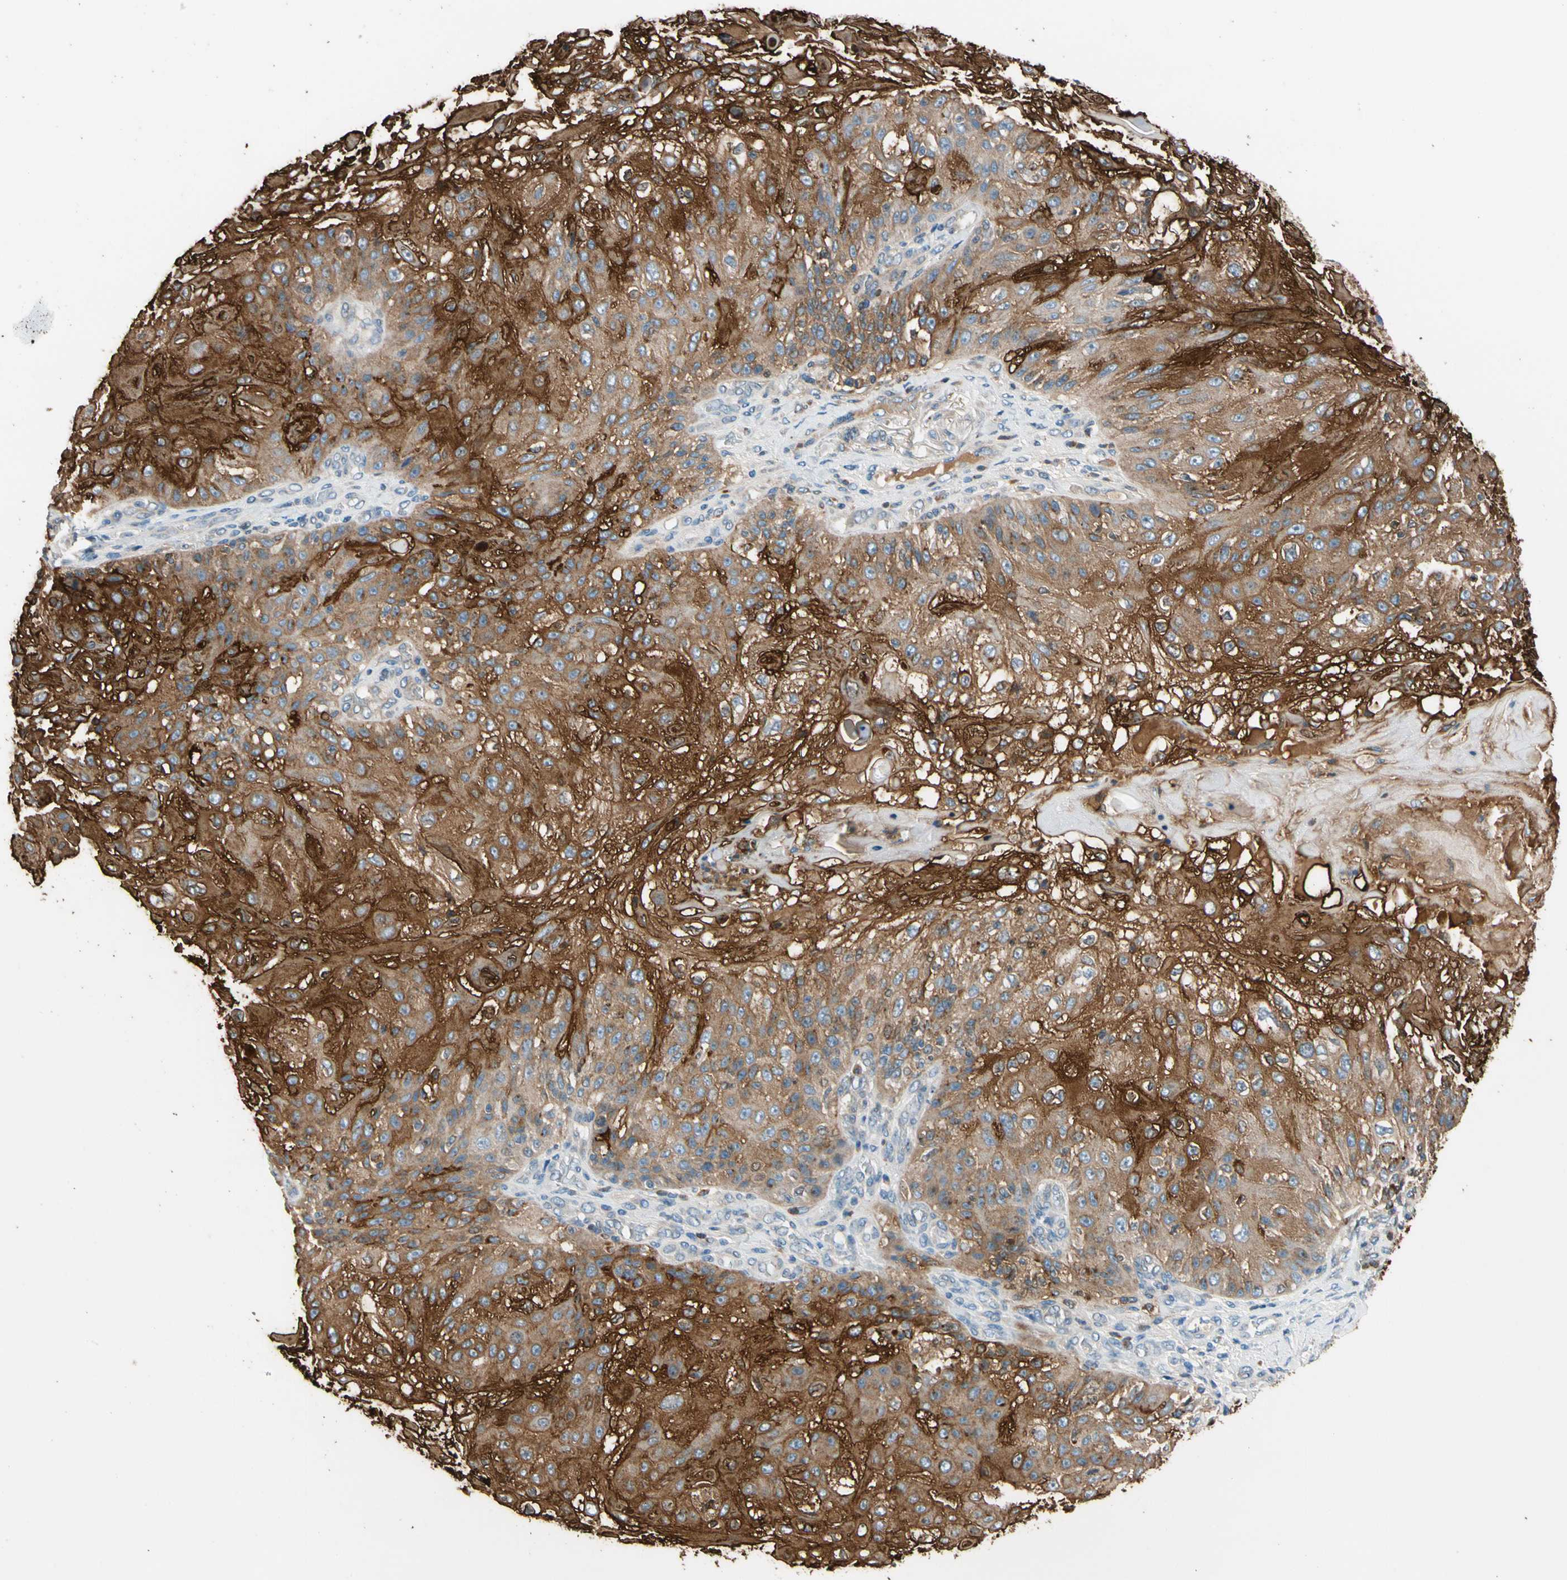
{"staining": {"intensity": "strong", "quantity": ">75%", "location": "cytoplasmic/membranous"}, "tissue": "skin cancer", "cell_type": "Tumor cells", "image_type": "cancer", "snomed": [{"axis": "morphology", "description": "Normal tissue, NOS"}, {"axis": "morphology", "description": "Squamous cell carcinoma, NOS"}, {"axis": "topography", "description": "Skin"}], "caption": "Immunohistochemistry histopathology image of neoplastic tissue: skin cancer (squamous cell carcinoma) stained using IHC demonstrates high levels of strong protein expression localized specifically in the cytoplasmic/membranous of tumor cells, appearing as a cytoplasmic/membranous brown color.", "gene": "STK40", "patient": {"sex": "female", "age": 83}}